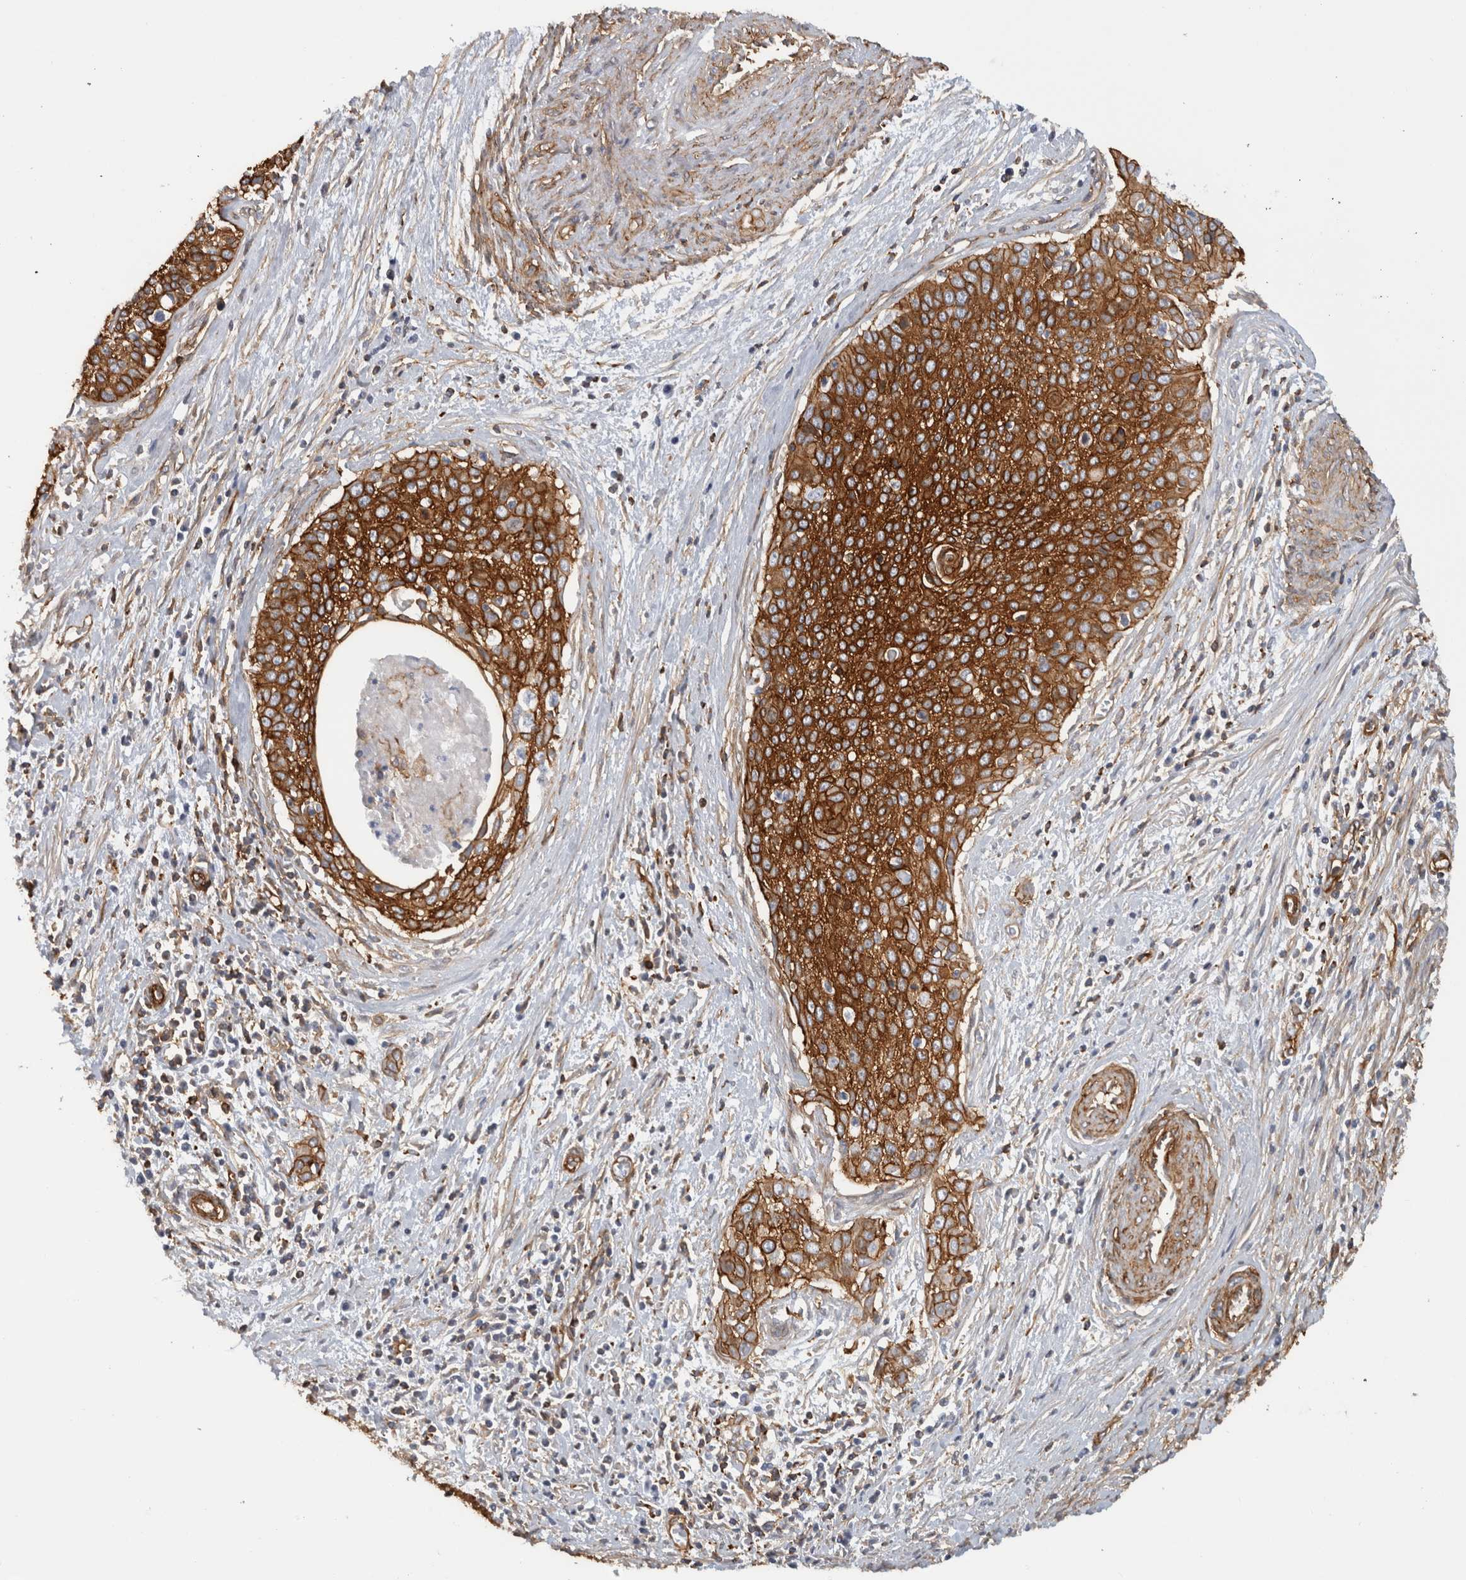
{"staining": {"intensity": "strong", "quantity": ">75%", "location": "cytoplasmic/membranous"}, "tissue": "cervical cancer", "cell_type": "Tumor cells", "image_type": "cancer", "snomed": [{"axis": "morphology", "description": "Squamous cell carcinoma, NOS"}, {"axis": "topography", "description": "Cervix"}], "caption": "DAB immunohistochemical staining of squamous cell carcinoma (cervical) shows strong cytoplasmic/membranous protein staining in approximately >75% of tumor cells.", "gene": "AHNAK", "patient": {"sex": "female", "age": 55}}